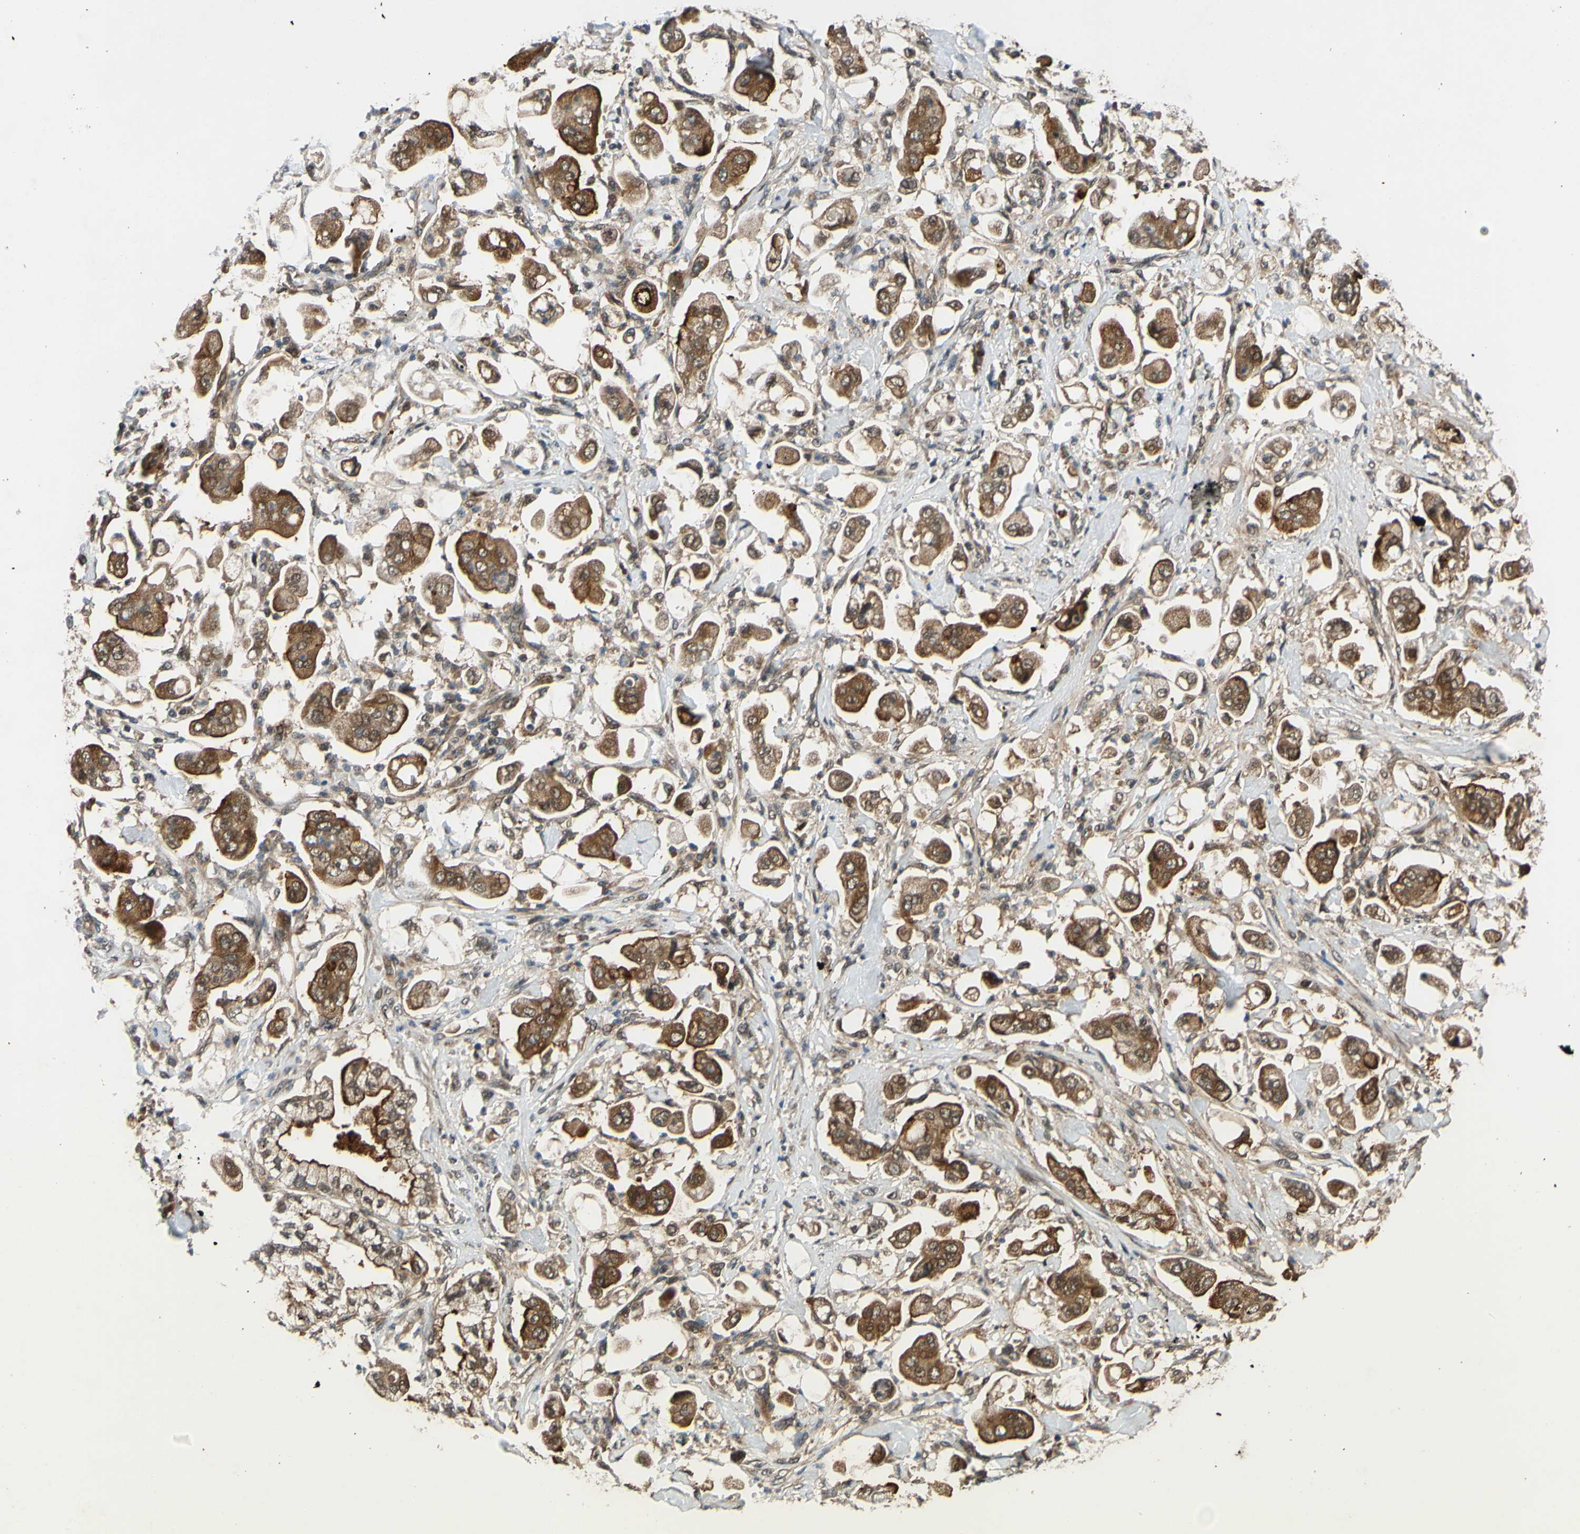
{"staining": {"intensity": "moderate", "quantity": ">75%", "location": "cytoplasmic/membranous"}, "tissue": "stomach cancer", "cell_type": "Tumor cells", "image_type": "cancer", "snomed": [{"axis": "morphology", "description": "Adenocarcinoma, NOS"}, {"axis": "topography", "description": "Stomach"}], "caption": "Moderate cytoplasmic/membranous expression for a protein is identified in about >75% of tumor cells of stomach cancer using immunohistochemistry (IHC).", "gene": "ABCC8", "patient": {"sex": "male", "age": 62}}